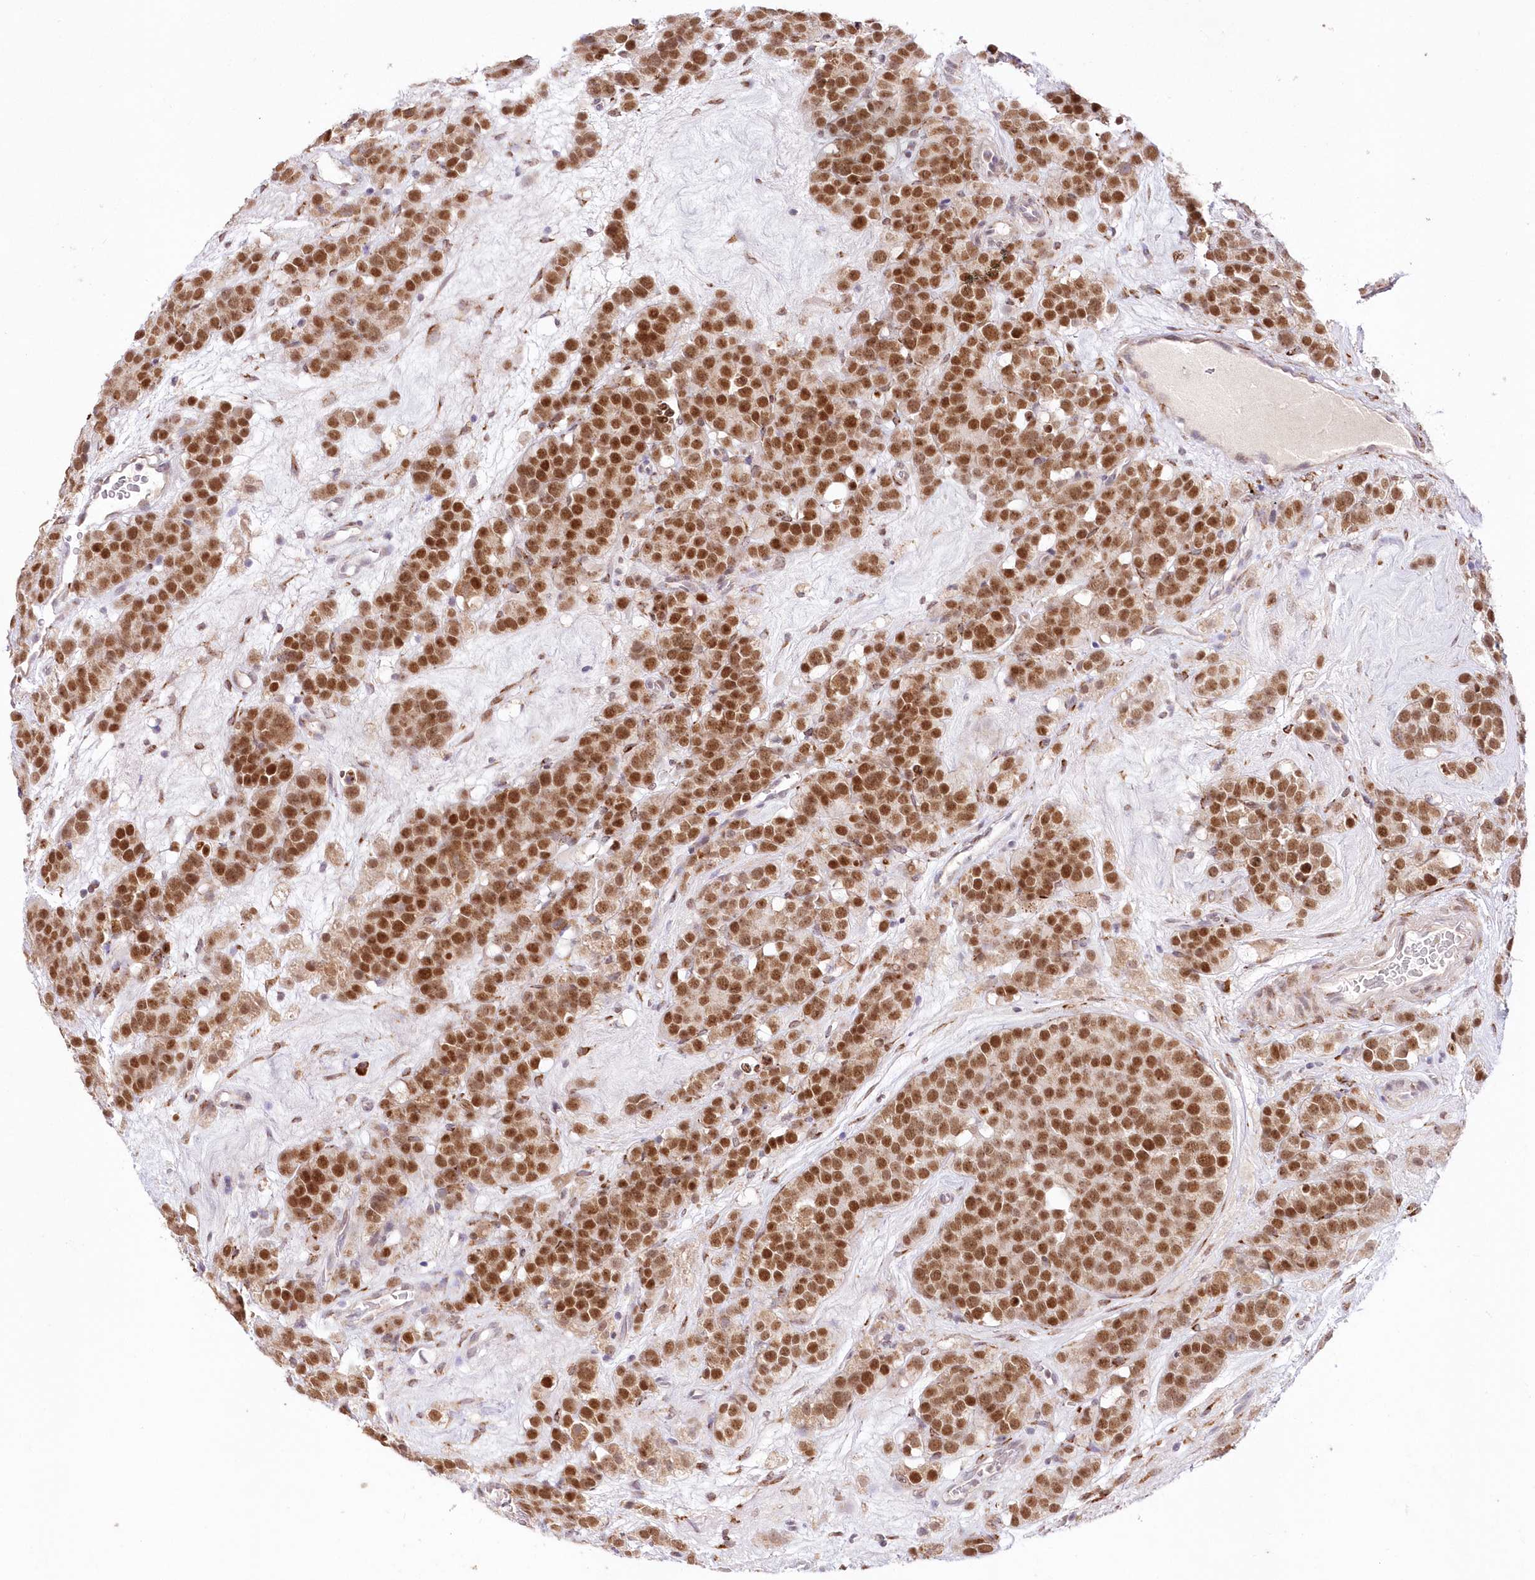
{"staining": {"intensity": "moderate", "quantity": ">75%", "location": "nuclear"}, "tissue": "testis cancer", "cell_type": "Tumor cells", "image_type": "cancer", "snomed": [{"axis": "morphology", "description": "Seminoma, NOS"}, {"axis": "topography", "description": "Testis"}], "caption": "A brown stain labels moderate nuclear positivity of a protein in testis cancer (seminoma) tumor cells. Using DAB (brown) and hematoxylin (blue) stains, captured at high magnification using brightfield microscopy.", "gene": "LDB1", "patient": {"sex": "male", "age": 71}}